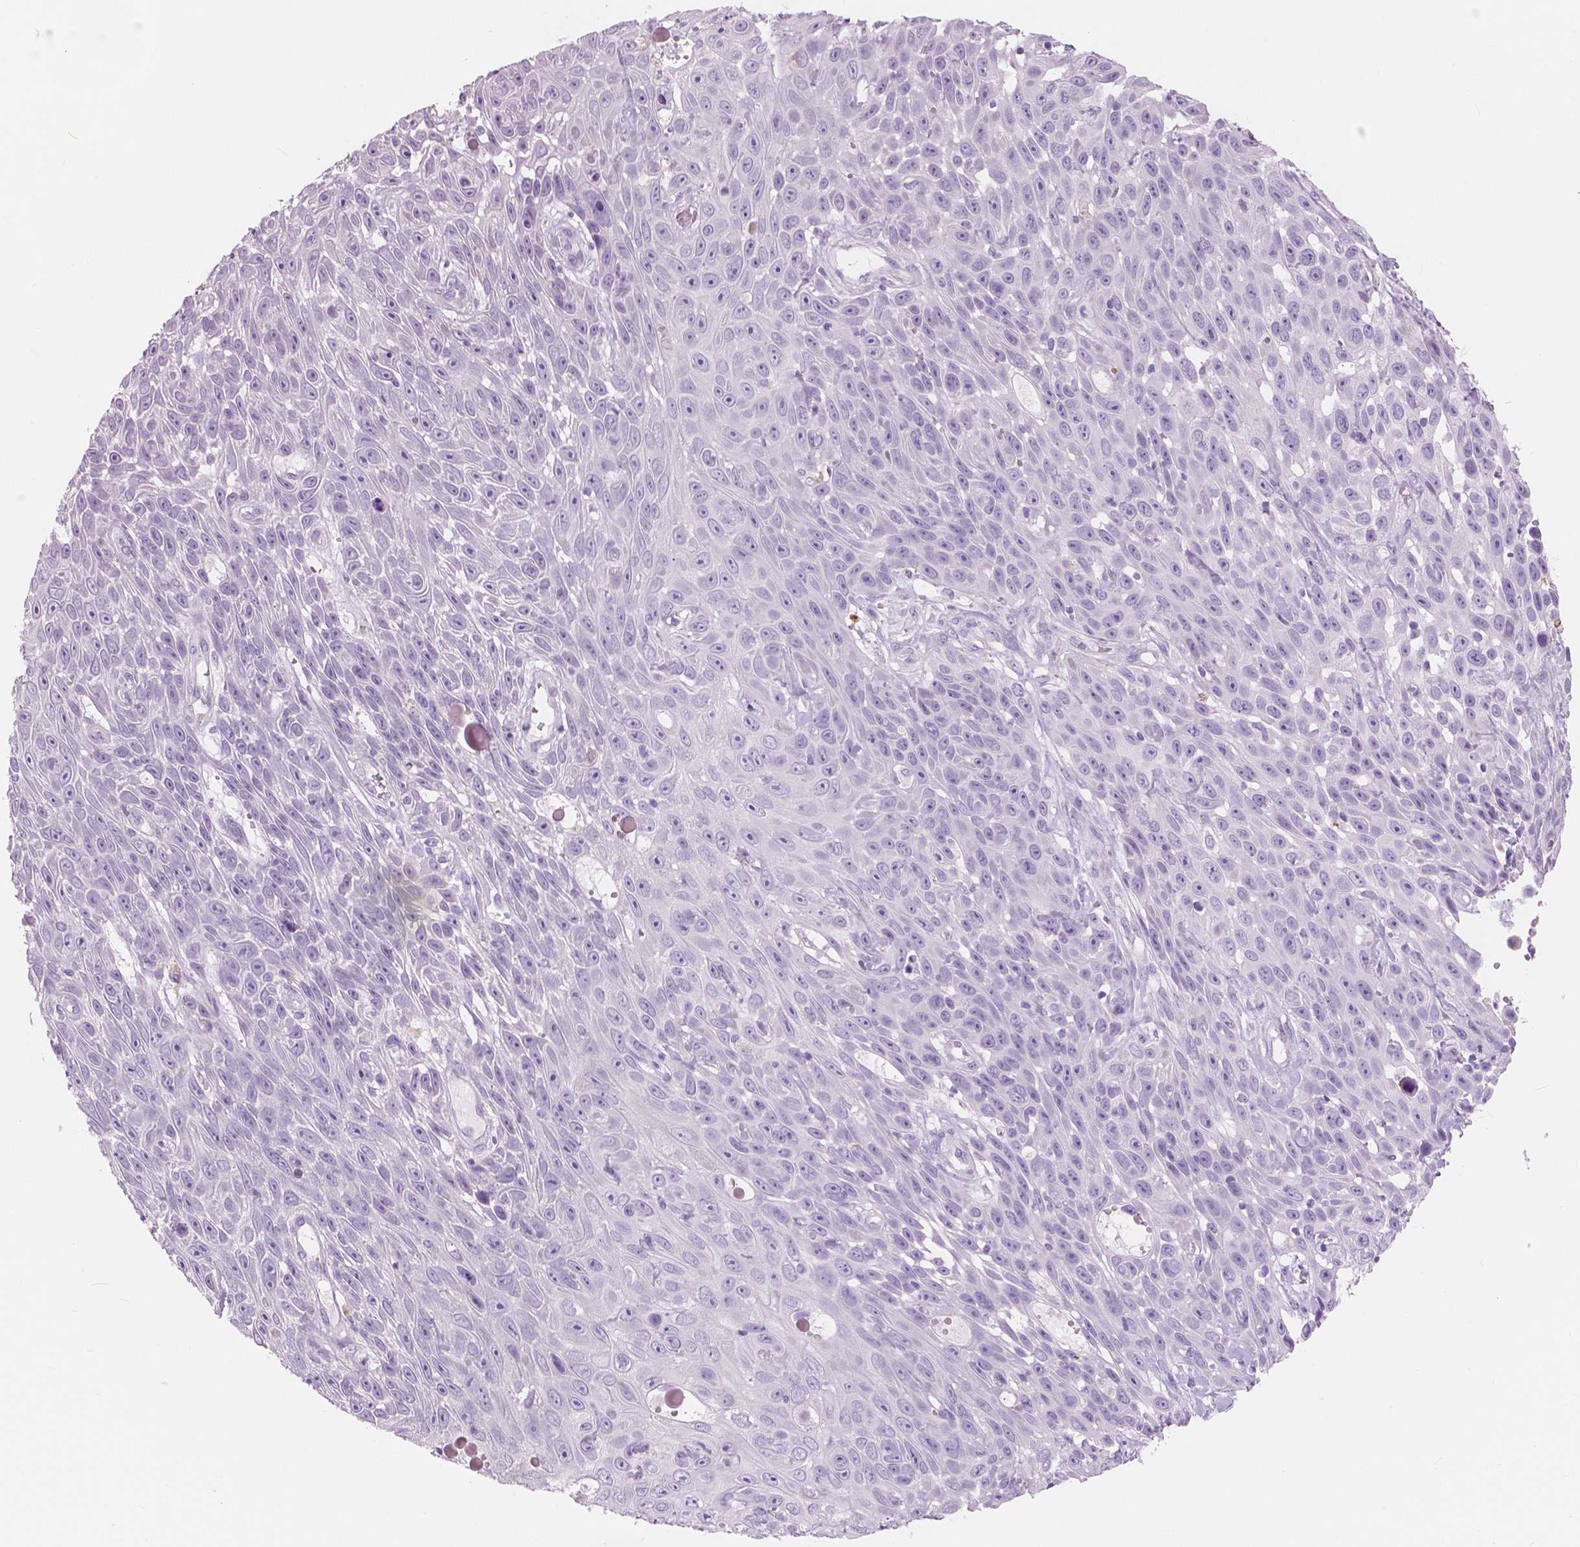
{"staining": {"intensity": "negative", "quantity": "none", "location": "none"}, "tissue": "skin cancer", "cell_type": "Tumor cells", "image_type": "cancer", "snomed": [{"axis": "morphology", "description": "Squamous cell carcinoma, NOS"}, {"axis": "topography", "description": "Skin"}], "caption": "Squamous cell carcinoma (skin) was stained to show a protein in brown. There is no significant expression in tumor cells.", "gene": "CXCR2", "patient": {"sex": "male", "age": 82}}